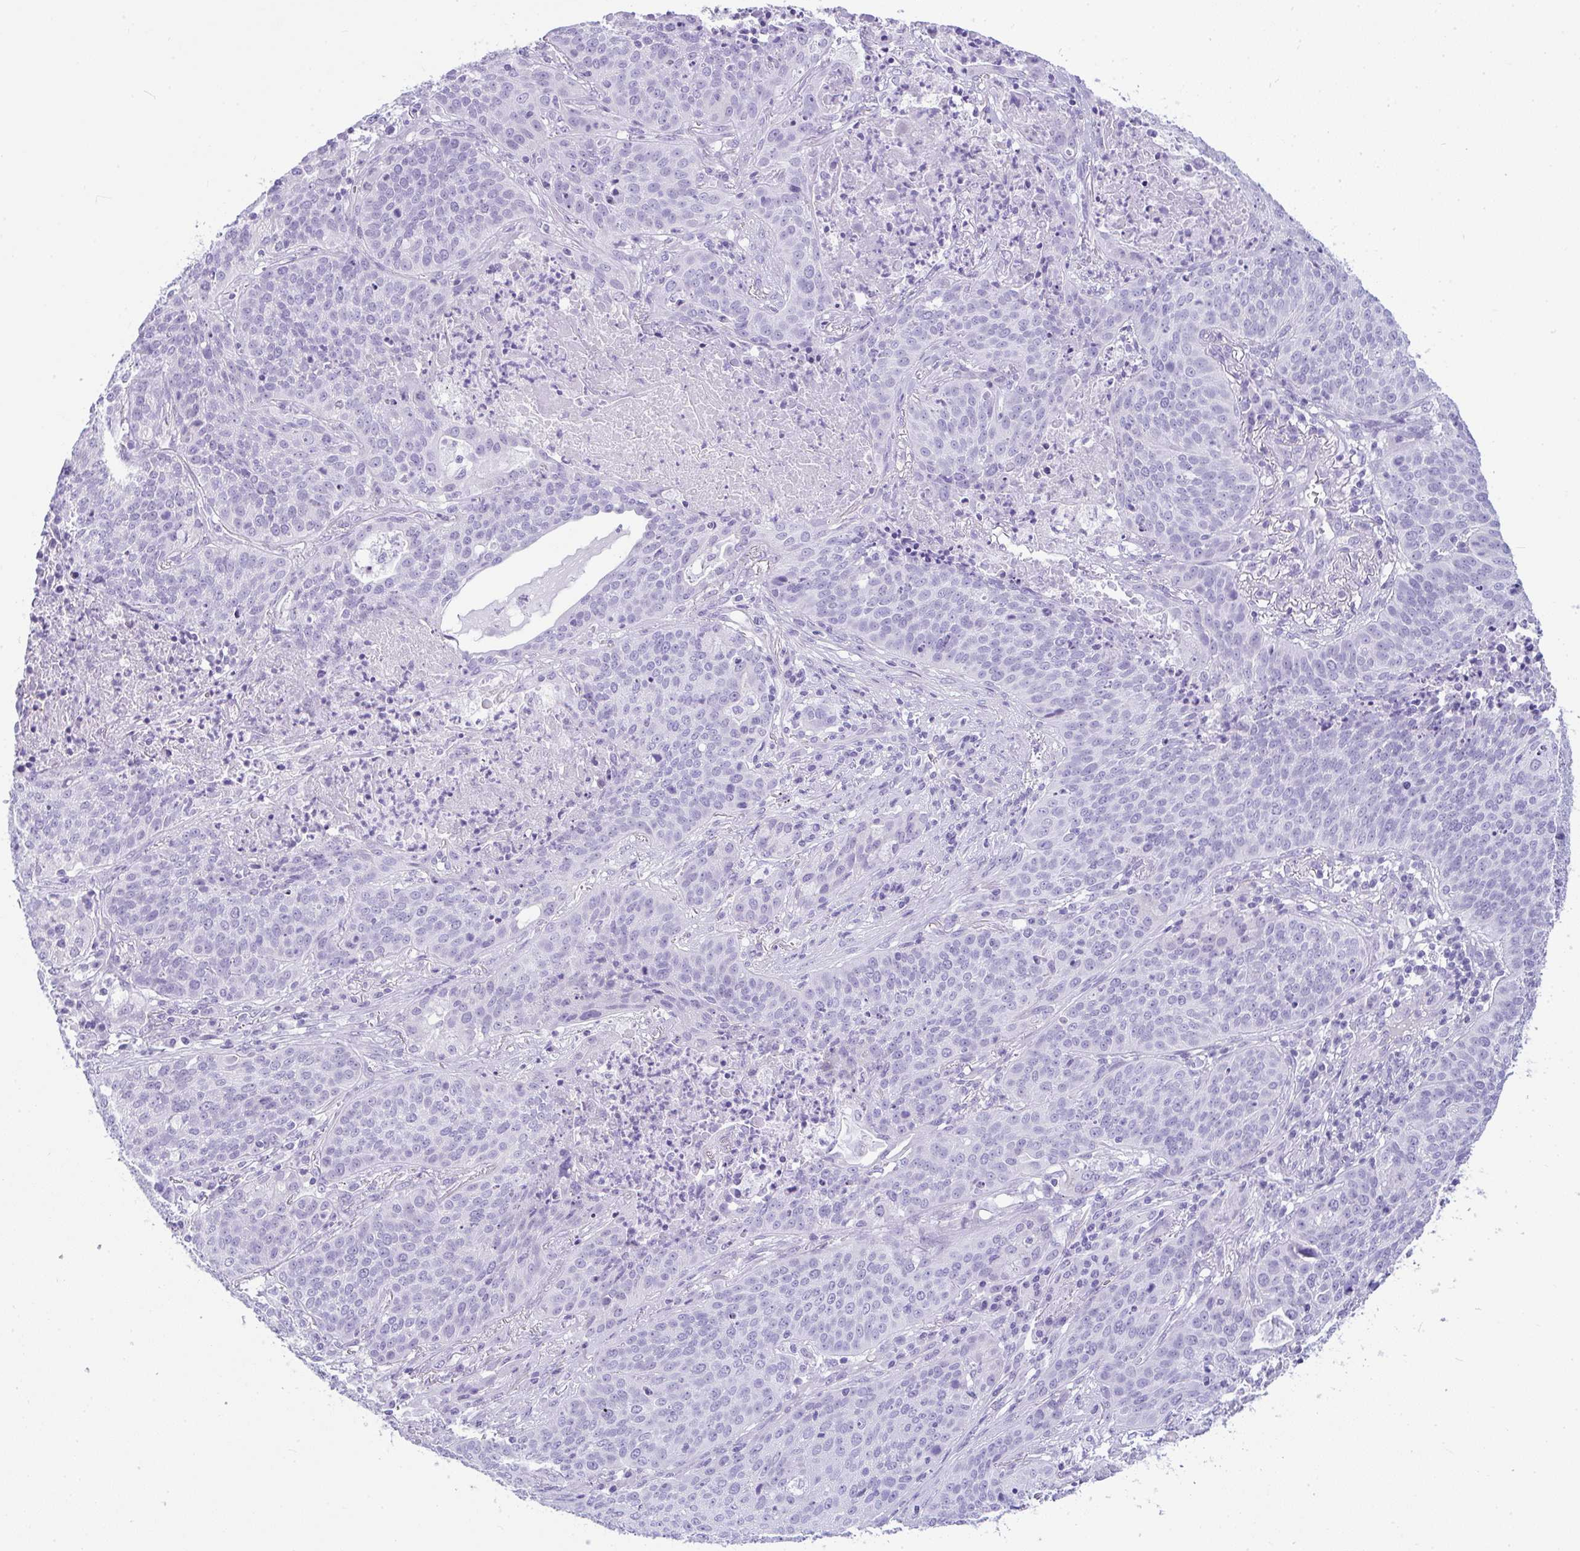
{"staining": {"intensity": "negative", "quantity": "none", "location": "none"}, "tissue": "lung cancer", "cell_type": "Tumor cells", "image_type": "cancer", "snomed": [{"axis": "morphology", "description": "Squamous cell carcinoma, NOS"}, {"axis": "topography", "description": "Lung"}], "caption": "A high-resolution histopathology image shows immunohistochemistry (IHC) staining of lung cancer (squamous cell carcinoma), which demonstrates no significant staining in tumor cells.", "gene": "RASL10A", "patient": {"sex": "male", "age": 63}}